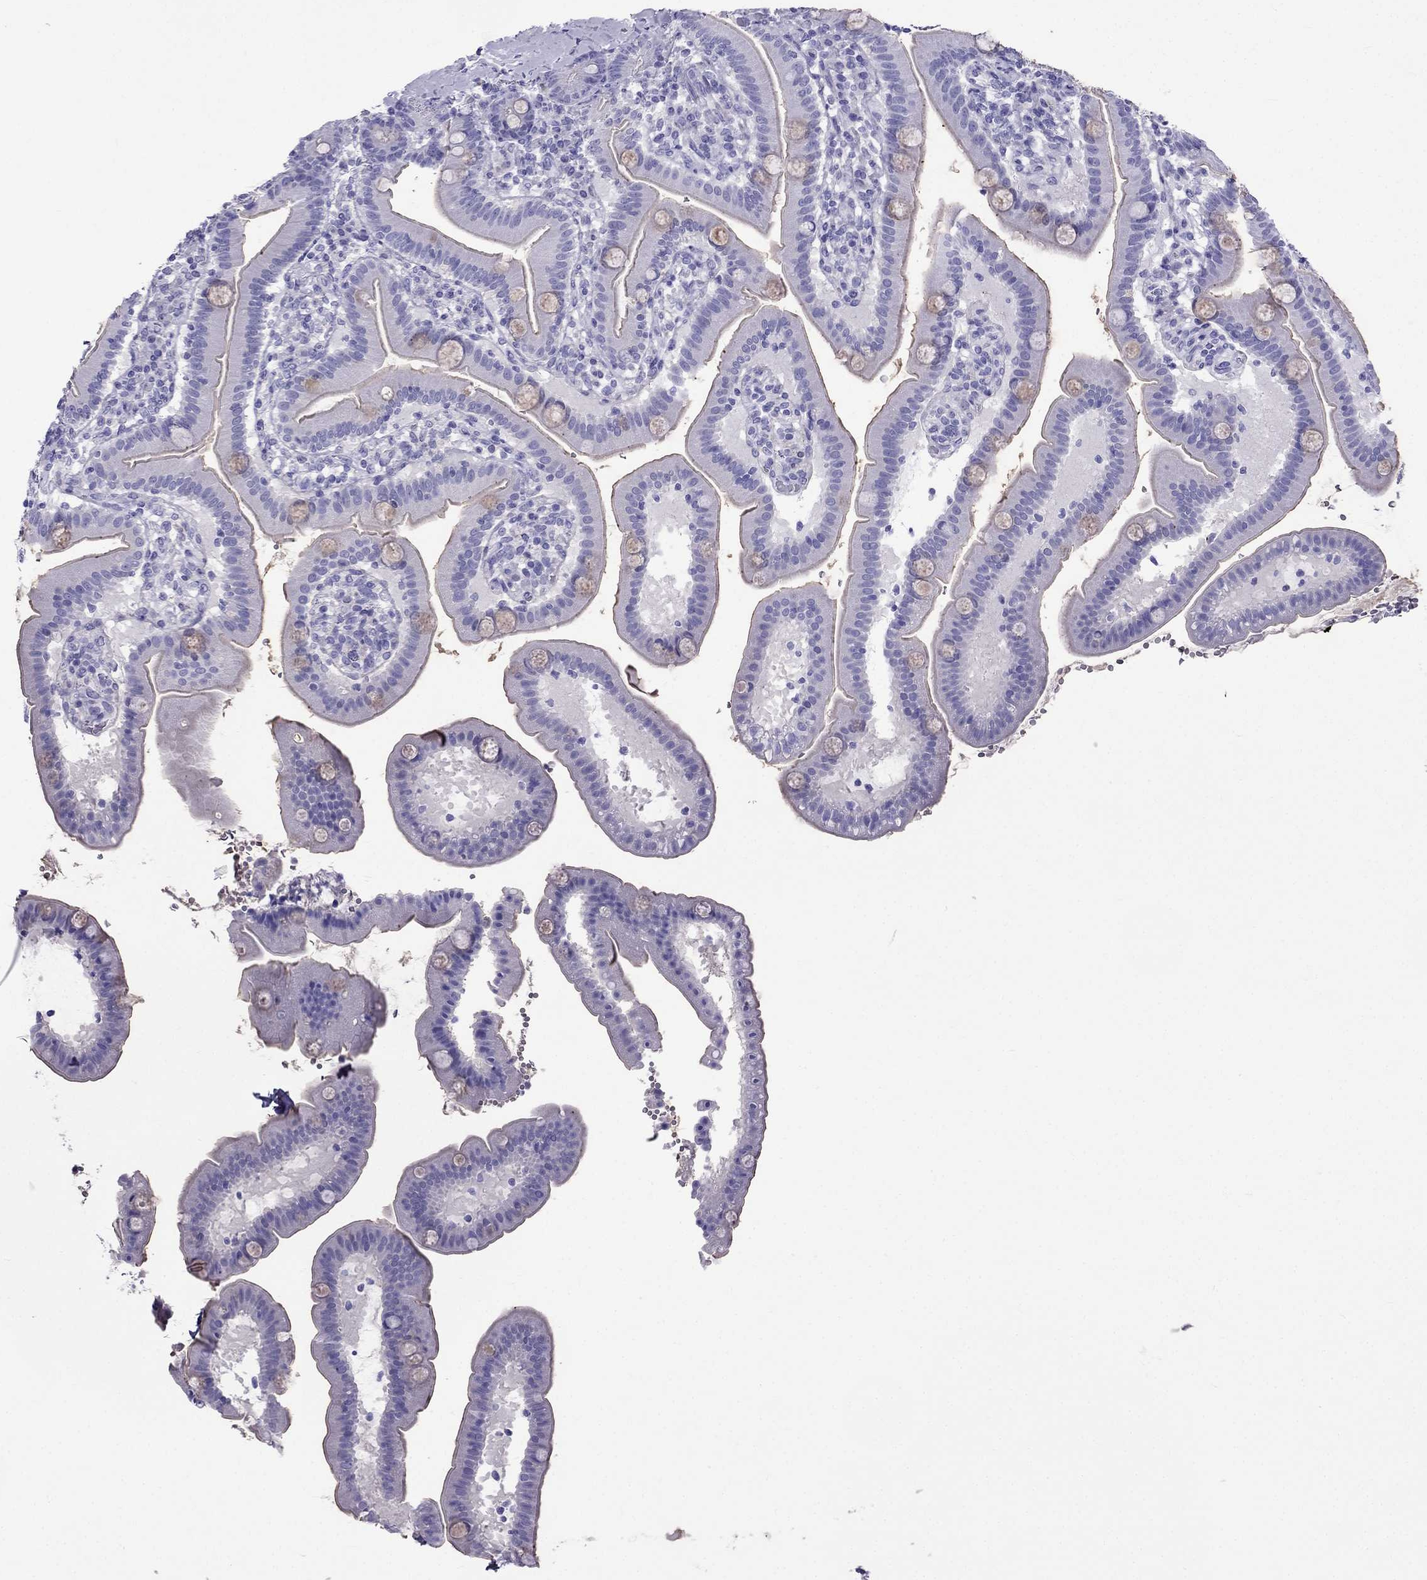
{"staining": {"intensity": "negative", "quantity": "none", "location": "none"}, "tissue": "small intestine", "cell_type": "Glandular cells", "image_type": "normal", "snomed": [{"axis": "morphology", "description": "Normal tissue, NOS"}, {"axis": "topography", "description": "Small intestine"}], "caption": "IHC image of unremarkable small intestine: small intestine stained with DAB reveals no significant protein positivity in glandular cells.", "gene": "ARR3", "patient": {"sex": "male", "age": 66}}